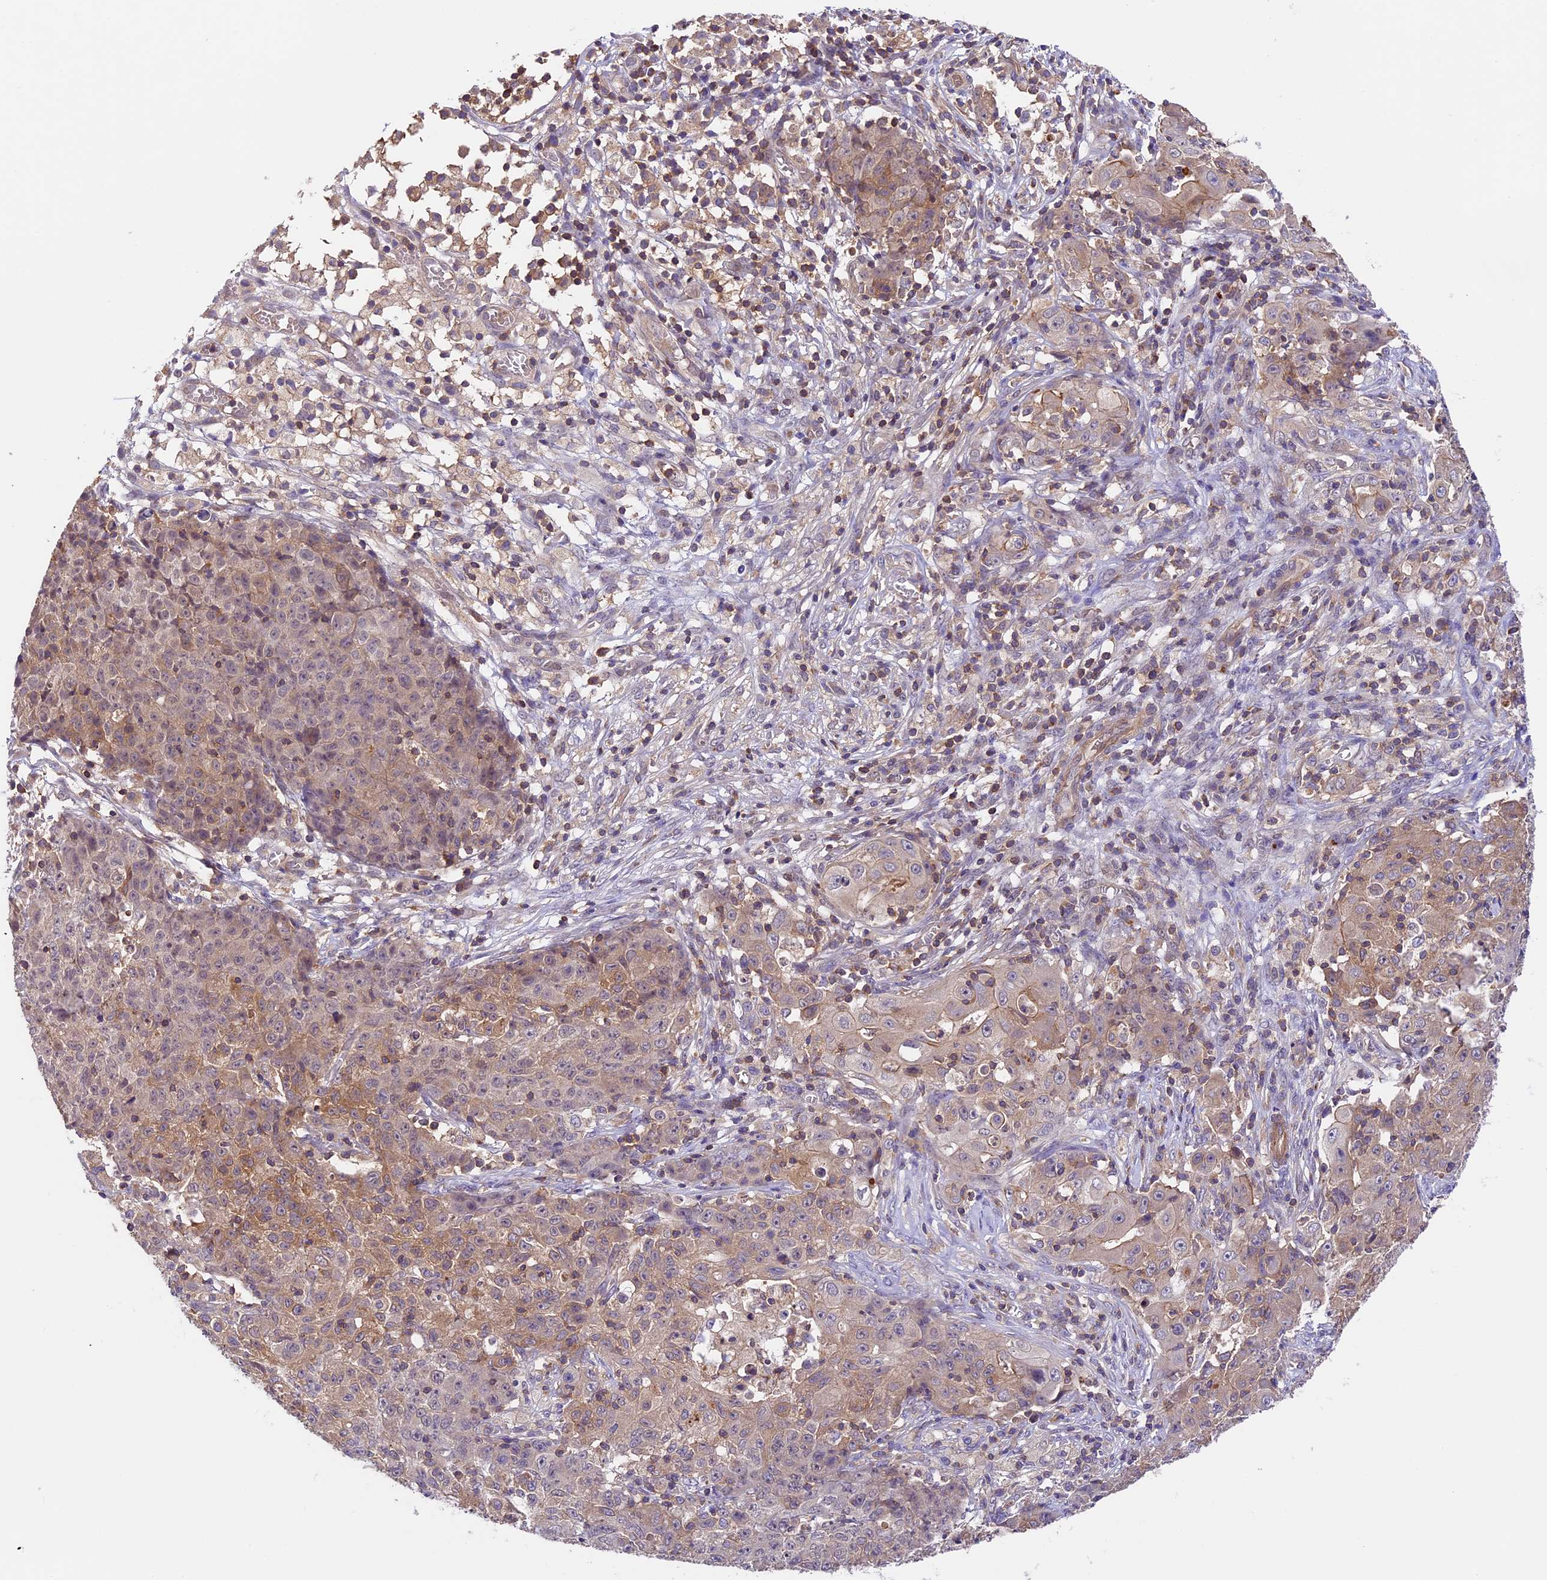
{"staining": {"intensity": "moderate", "quantity": "25%-75%", "location": "cytoplasmic/membranous"}, "tissue": "ovarian cancer", "cell_type": "Tumor cells", "image_type": "cancer", "snomed": [{"axis": "morphology", "description": "Carcinoma, endometroid"}, {"axis": "topography", "description": "Ovary"}], "caption": "Tumor cells demonstrate moderate cytoplasmic/membranous staining in about 25%-75% of cells in ovarian cancer. (DAB = brown stain, brightfield microscopy at high magnification).", "gene": "TBC1D1", "patient": {"sex": "female", "age": 42}}